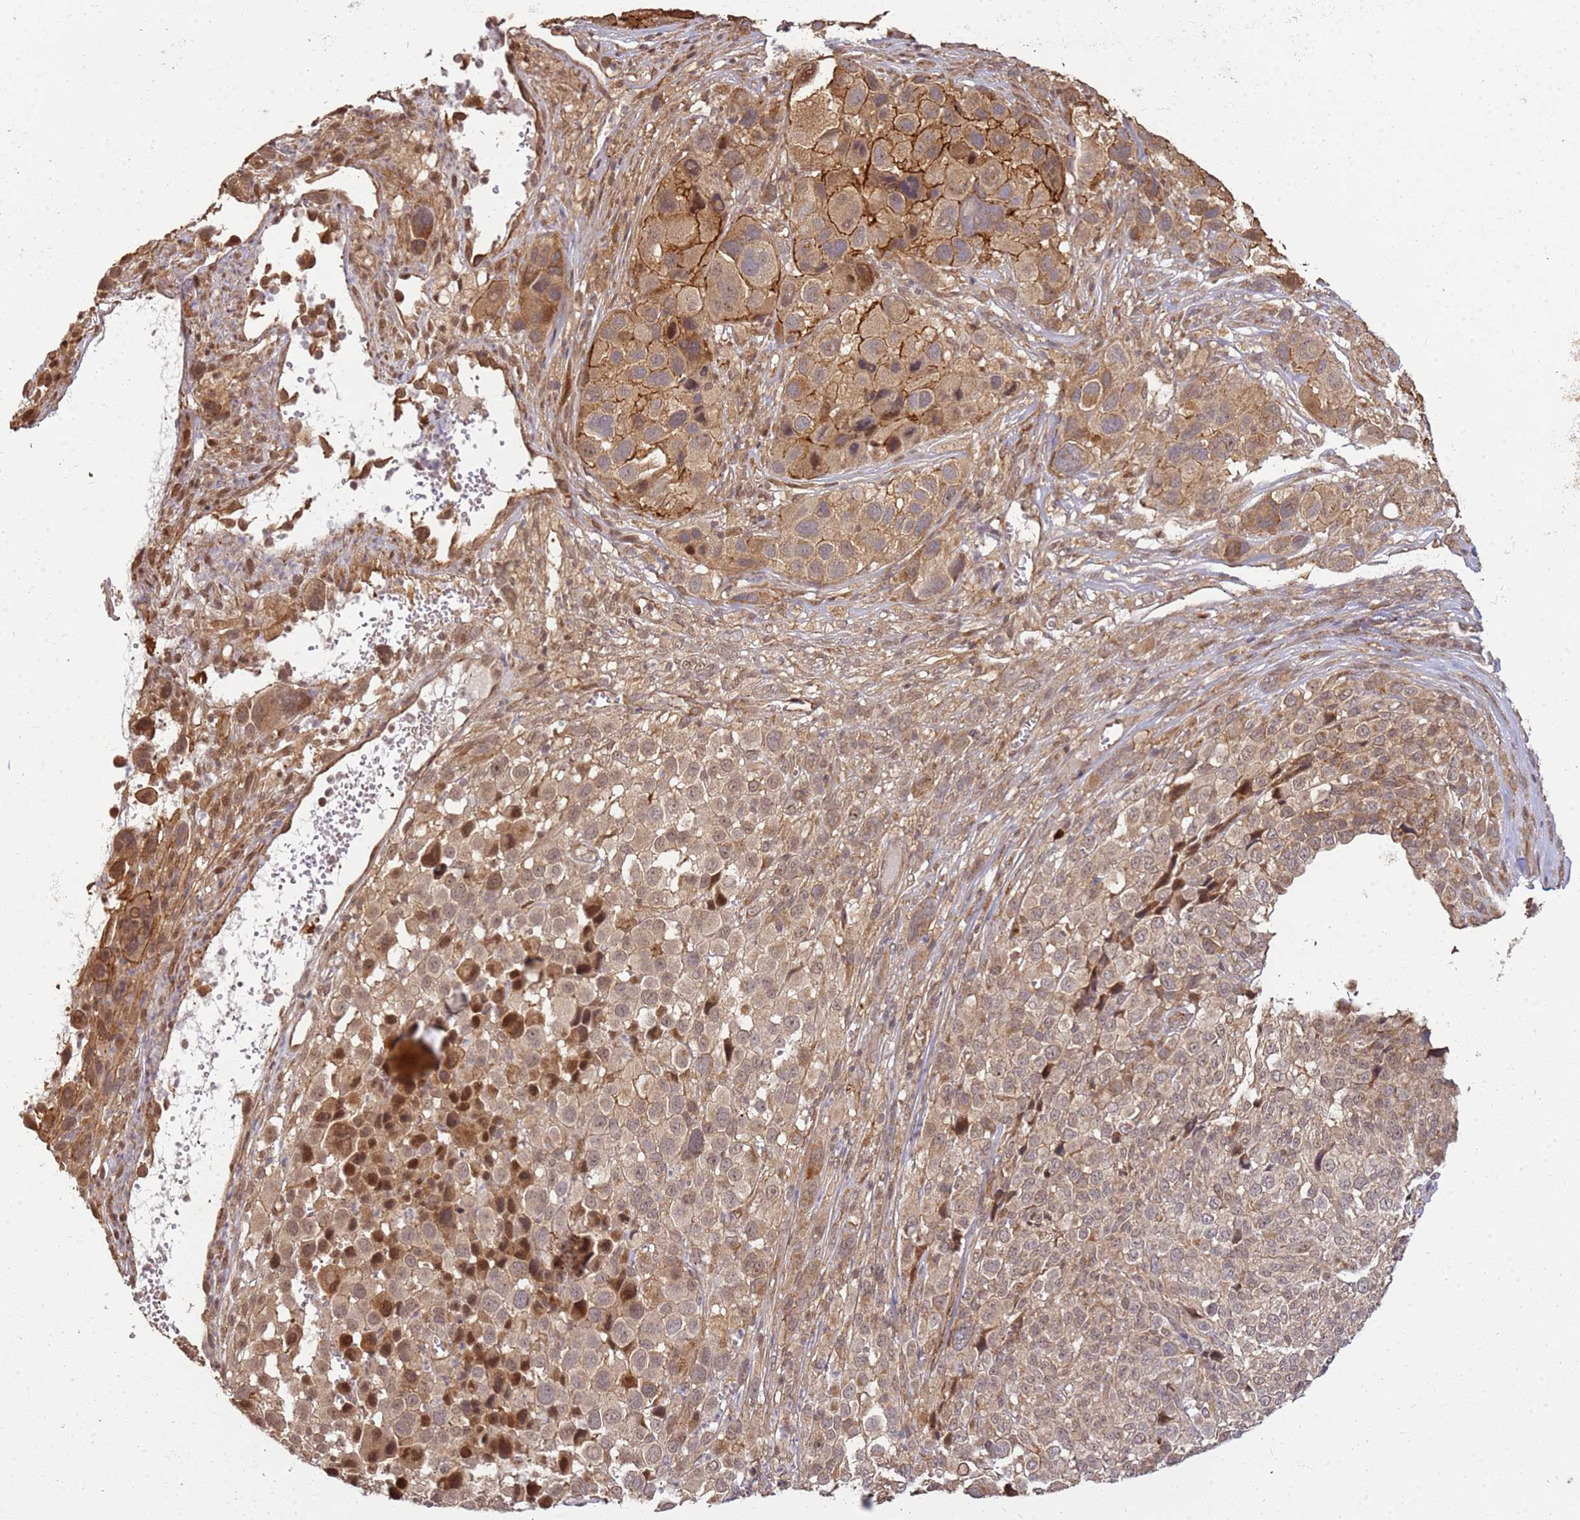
{"staining": {"intensity": "moderate", "quantity": ">75%", "location": "cytoplasmic/membranous,nuclear"}, "tissue": "melanoma", "cell_type": "Tumor cells", "image_type": "cancer", "snomed": [{"axis": "morphology", "description": "Malignant melanoma, NOS"}, {"axis": "topography", "description": "Skin of trunk"}], "caption": "Immunohistochemical staining of human melanoma shows moderate cytoplasmic/membranous and nuclear protein positivity in approximately >75% of tumor cells.", "gene": "ST18", "patient": {"sex": "male", "age": 71}}